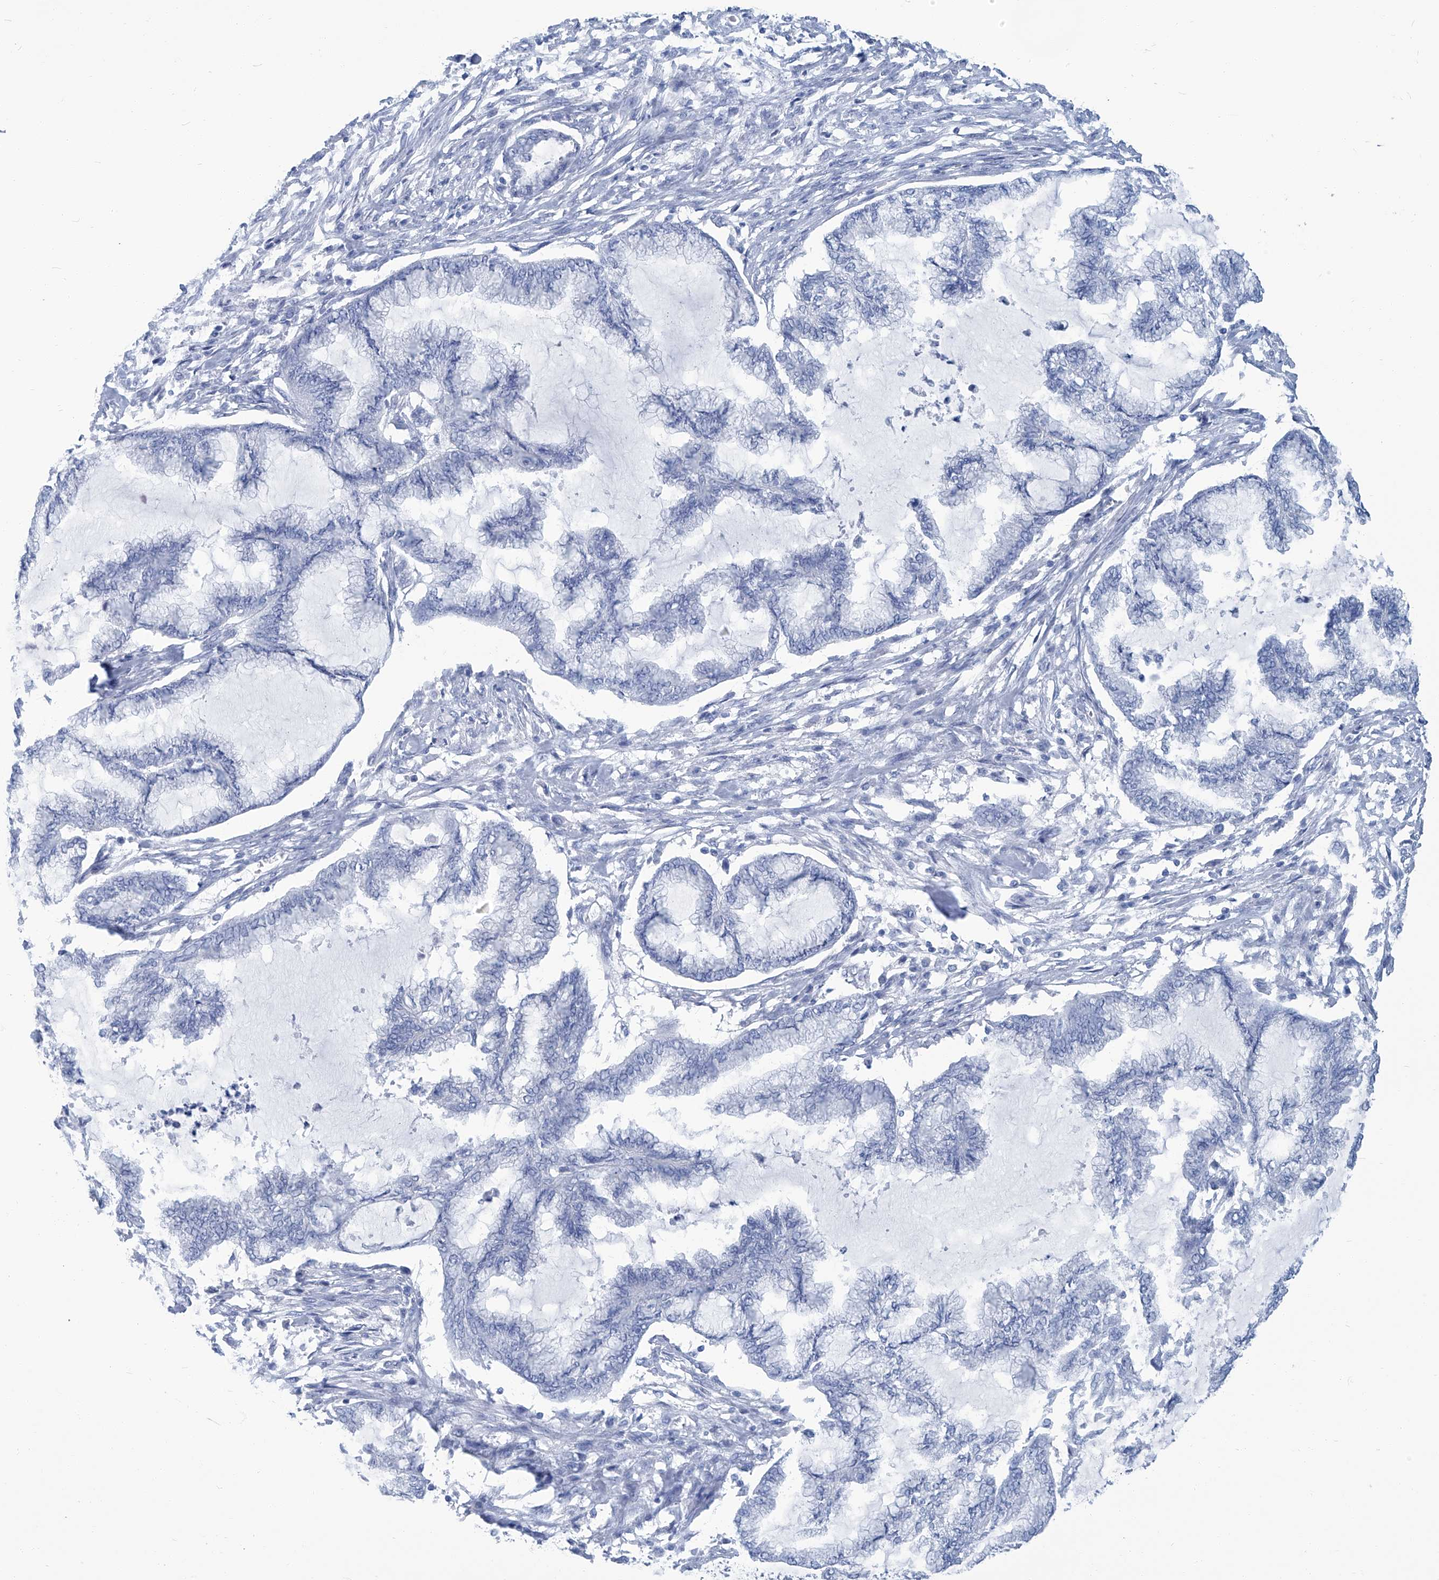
{"staining": {"intensity": "negative", "quantity": "none", "location": "none"}, "tissue": "endometrial cancer", "cell_type": "Tumor cells", "image_type": "cancer", "snomed": [{"axis": "morphology", "description": "Adenocarcinoma, NOS"}, {"axis": "topography", "description": "Endometrium"}], "caption": "This is a image of immunohistochemistry (IHC) staining of endometrial cancer (adenocarcinoma), which shows no staining in tumor cells.", "gene": "PFKL", "patient": {"sex": "female", "age": 86}}